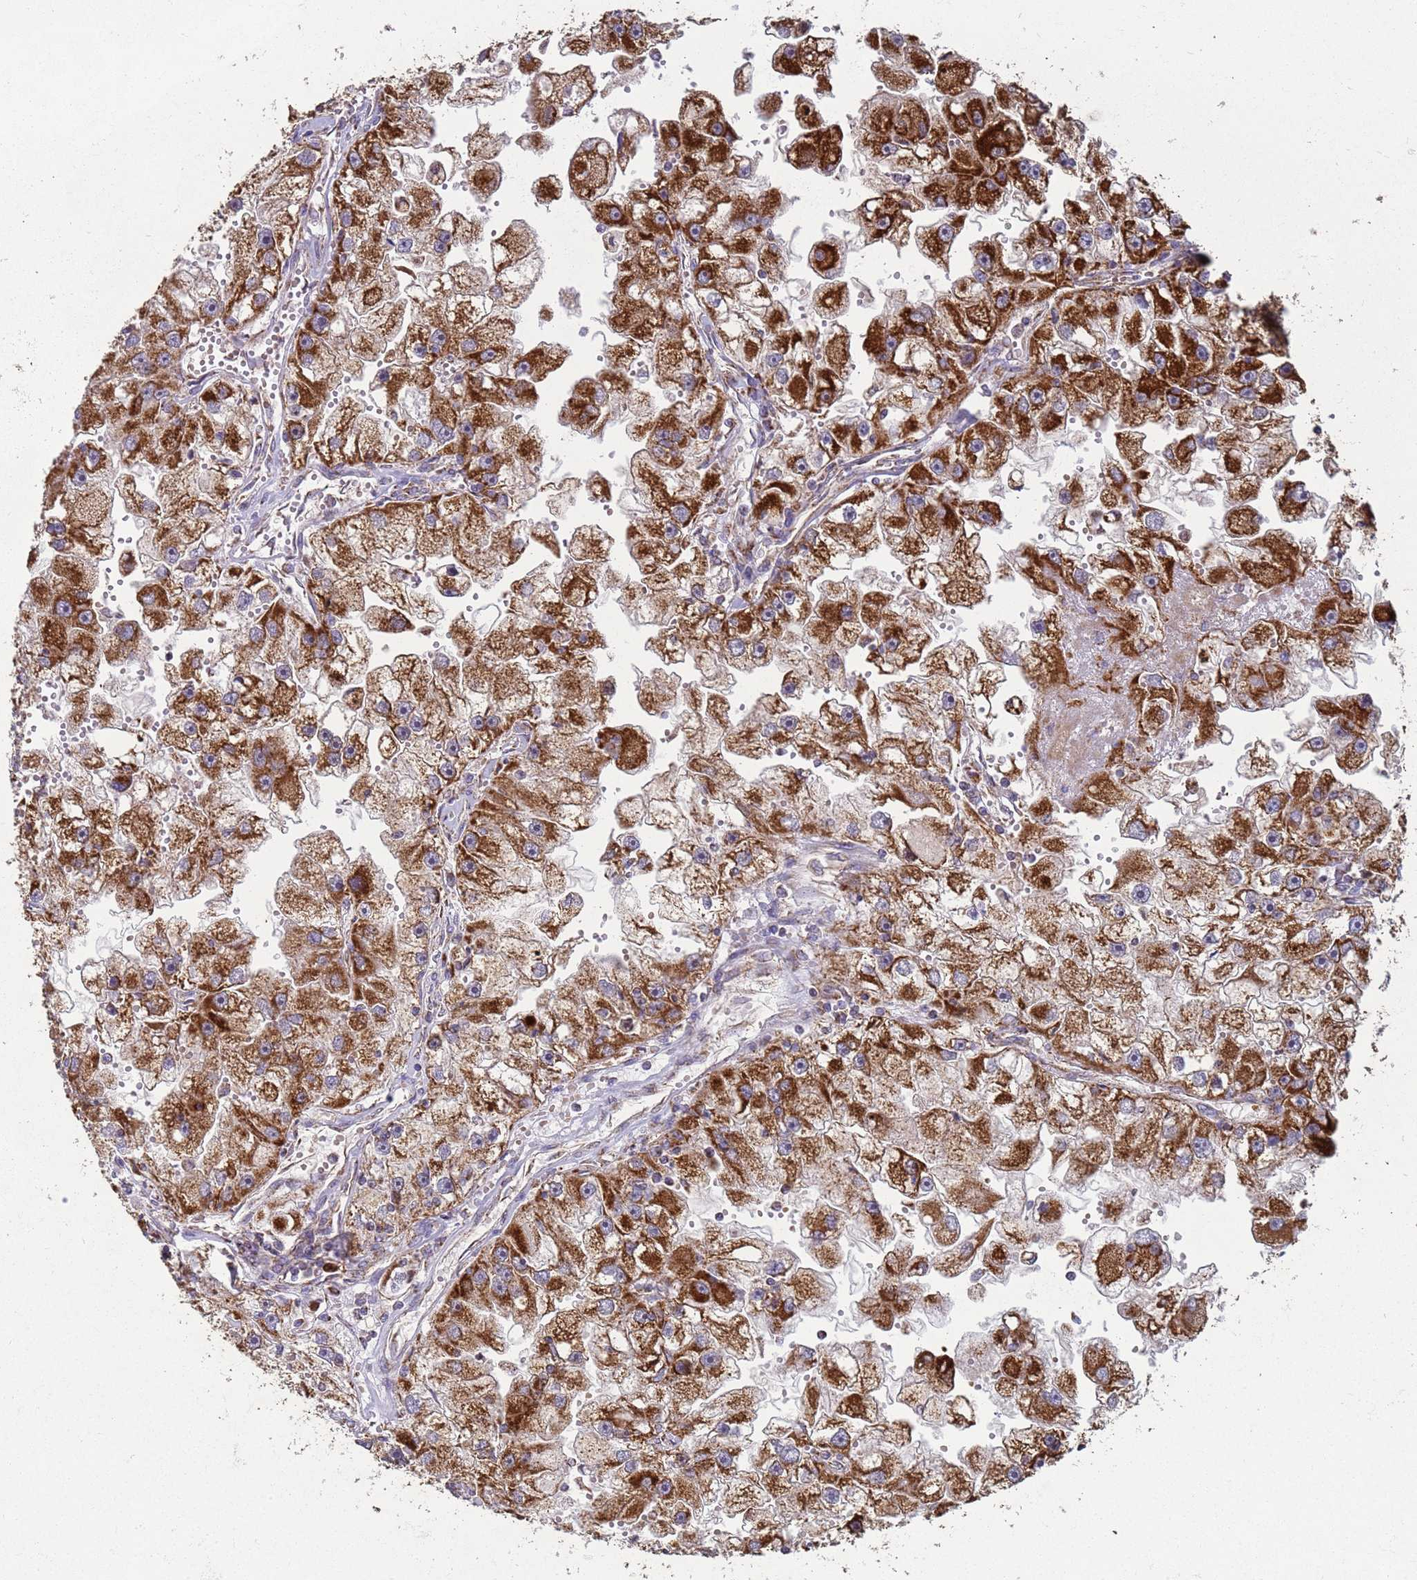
{"staining": {"intensity": "strong", "quantity": ">75%", "location": "cytoplasmic/membranous"}, "tissue": "renal cancer", "cell_type": "Tumor cells", "image_type": "cancer", "snomed": [{"axis": "morphology", "description": "Adenocarcinoma, NOS"}, {"axis": "topography", "description": "Kidney"}], "caption": "Strong cytoplasmic/membranous positivity for a protein is present in about >75% of tumor cells of renal cancer (adenocarcinoma) using immunohistochemistry.", "gene": "FBXO33", "patient": {"sex": "male", "age": 63}}